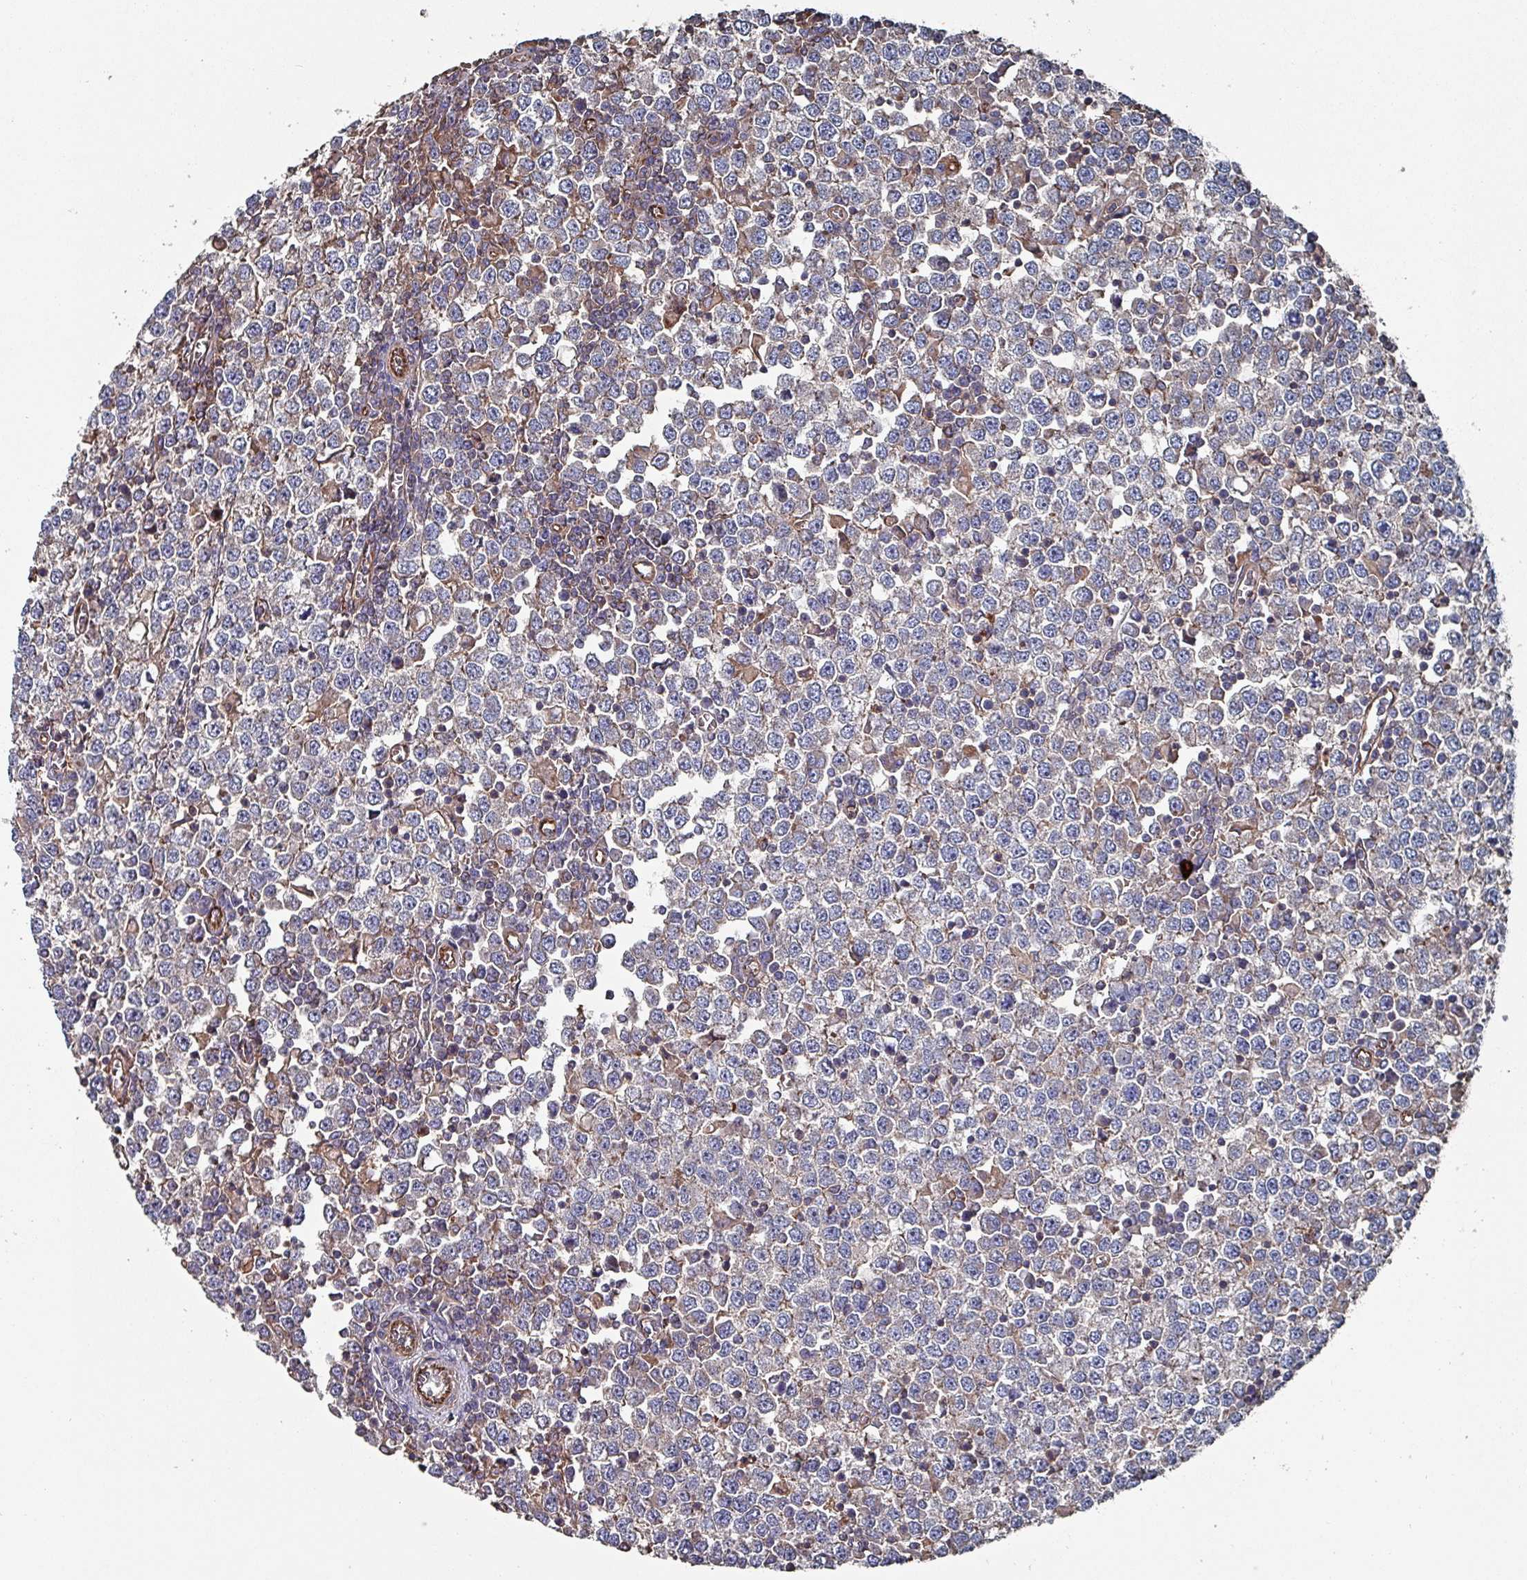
{"staining": {"intensity": "negative", "quantity": "none", "location": "none"}, "tissue": "testis cancer", "cell_type": "Tumor cells", "image_type": "cancer", "snomed": [{"axis": "morphology", "description": "Seminoma, NOS"}, {"axis": "topography", "description": "Testis"}], "caption": "This is an immunohistochemistry histopathology image of human testis seminoma. There is no positivity in tumor cells.", "gene": "ANO10", "patient": {"sex": "male", "age": 65}}